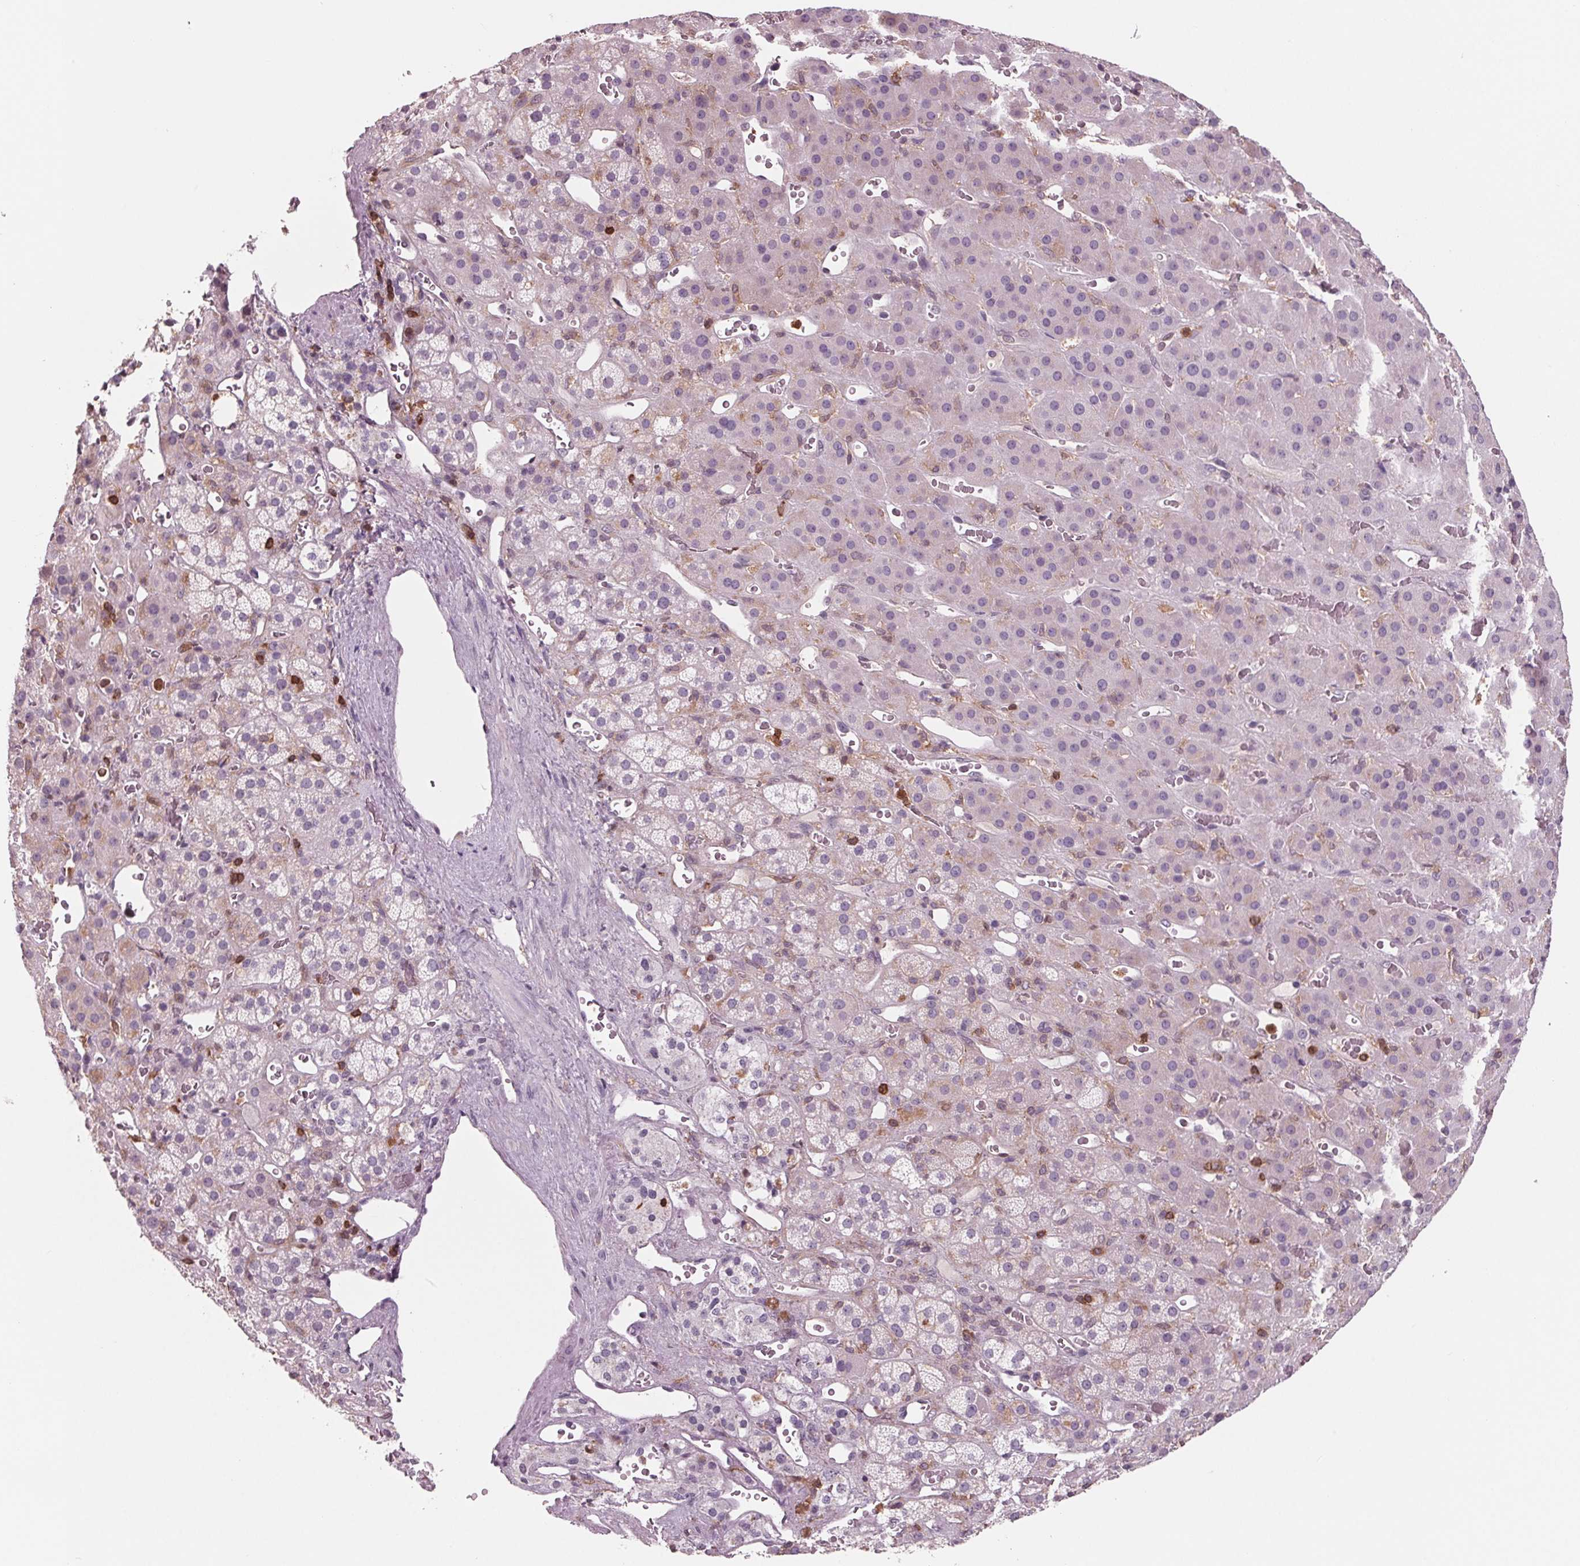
{"staining": {"intensity": "negative", "quantity": "none", "location": "none"}, "tissue": "adrenal gland", "cell_type": "Glandular cells", "image_type": "normal", "snomed": [{"axis": "morphology", "description": "Normal tissue, NOS"}, {"axis": "topography", "description": "Adrenal gland"}], "caption": "IHC photomicrograph of benign adrenal gland: human adrenal gland stained with DAB (3,3'-diaminobenzidine) exhibits no significant protein positivity in glandular cells. The staining was performed using DAB (3,3'-diaminobenzidine) to visualize the protein expression in brown, while the nuclei were stained in blue with hematoxylin (Magnification: 20x).", "gene": "ARHGAP25", "patient": {"sex": "male", "age": 57}}